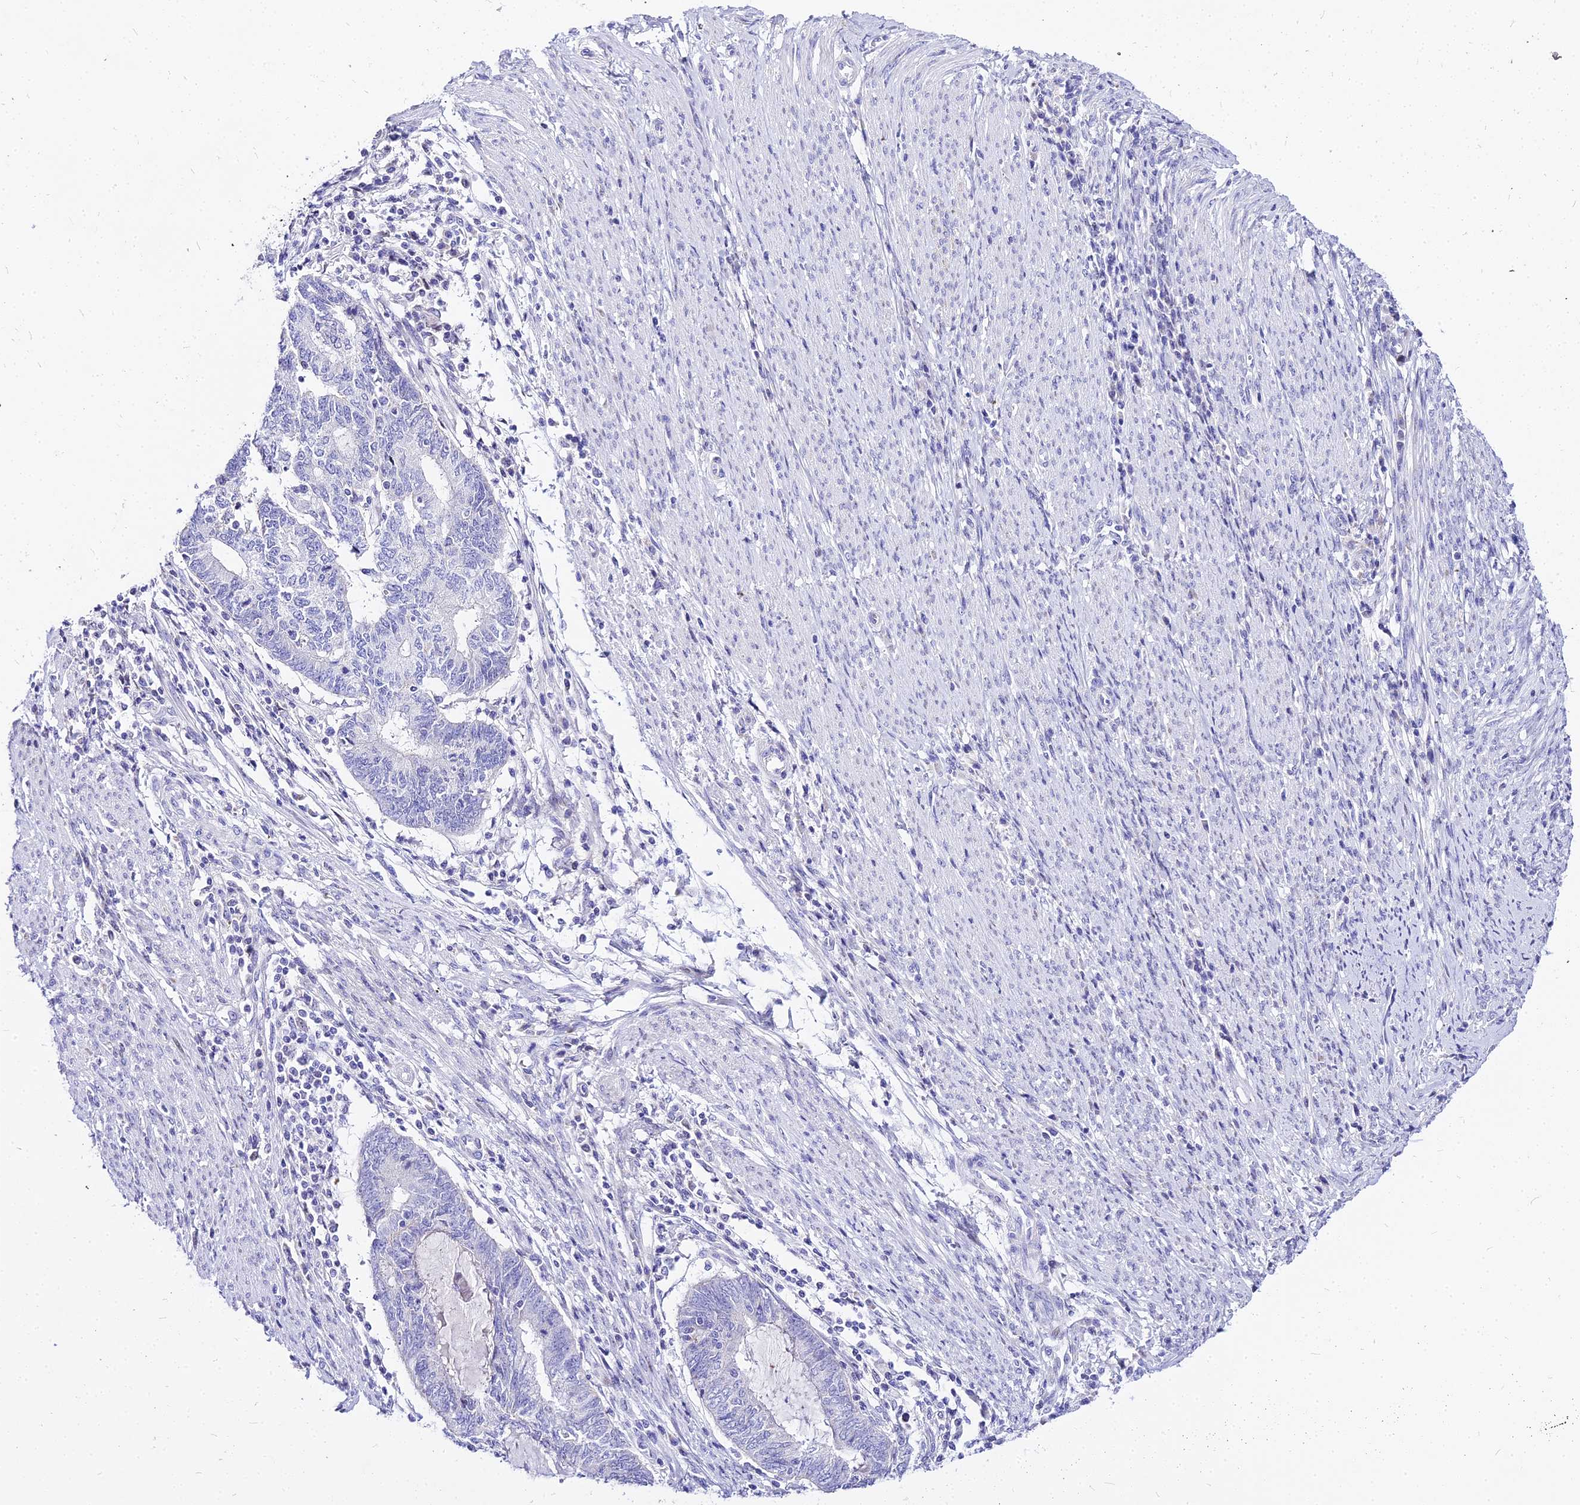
{"staining": {"intensity": "negative", "quantity": "none", "location": "none"}, "tissue": "endometrial cancer", "cell_type": "Tumor cells", "image_type": "cancer", "snomed": [{"axis": "morphology", "description": "Adenocarcinoma, NOS"}, {"axis": "topography", "description": "Uterus"}, {"axis": "topography", "description": "Endometrium"}], "caption": "Micrograph shows no significant protein positivity in tumor cells of endometrial cancer.", "gene": "CARD18", "patient": {"sex": "female", "age": 70}}